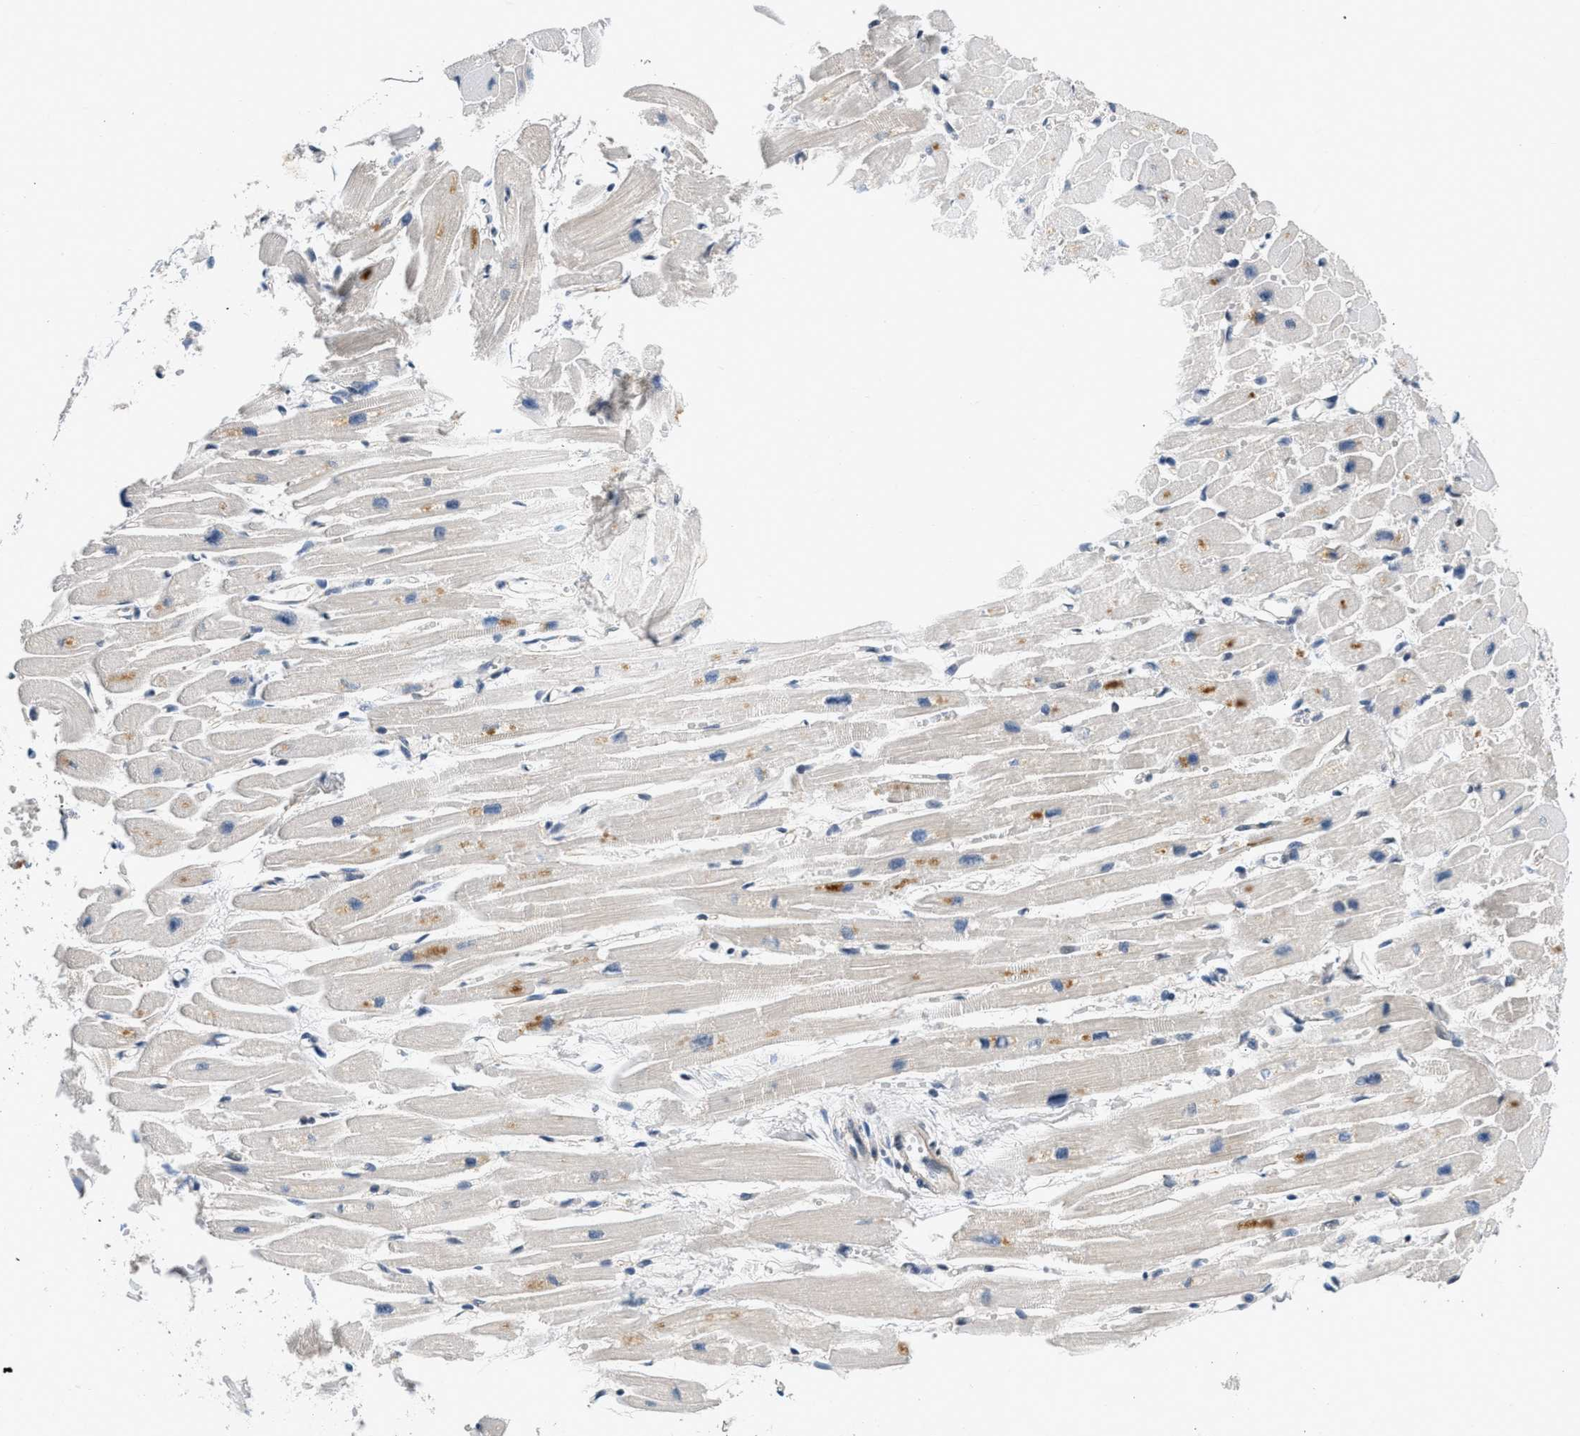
{"staining": {"intensity": "moderate", "quantity": "<25%", "location": "cytoplasmic/membranous"}, "tissue": "heart muscle", "cell_type": "Cardiomyocytes", "image_type": "normal", "snomed": [{"axis": "morphology", "description": "Normal tissue, NOS"}, {"axis": "topography", "description": "Heart"}], "caption": "Immunohistochemistry (IHC) image of benign heart muscle stained for a protein (brown), which shows low levels of moderate cytoplasmic/membranous staining in approximately <25% of cardiomyocytes.", "gene": "OLIG3", "patient": {"sex": "female", "age": 54}}